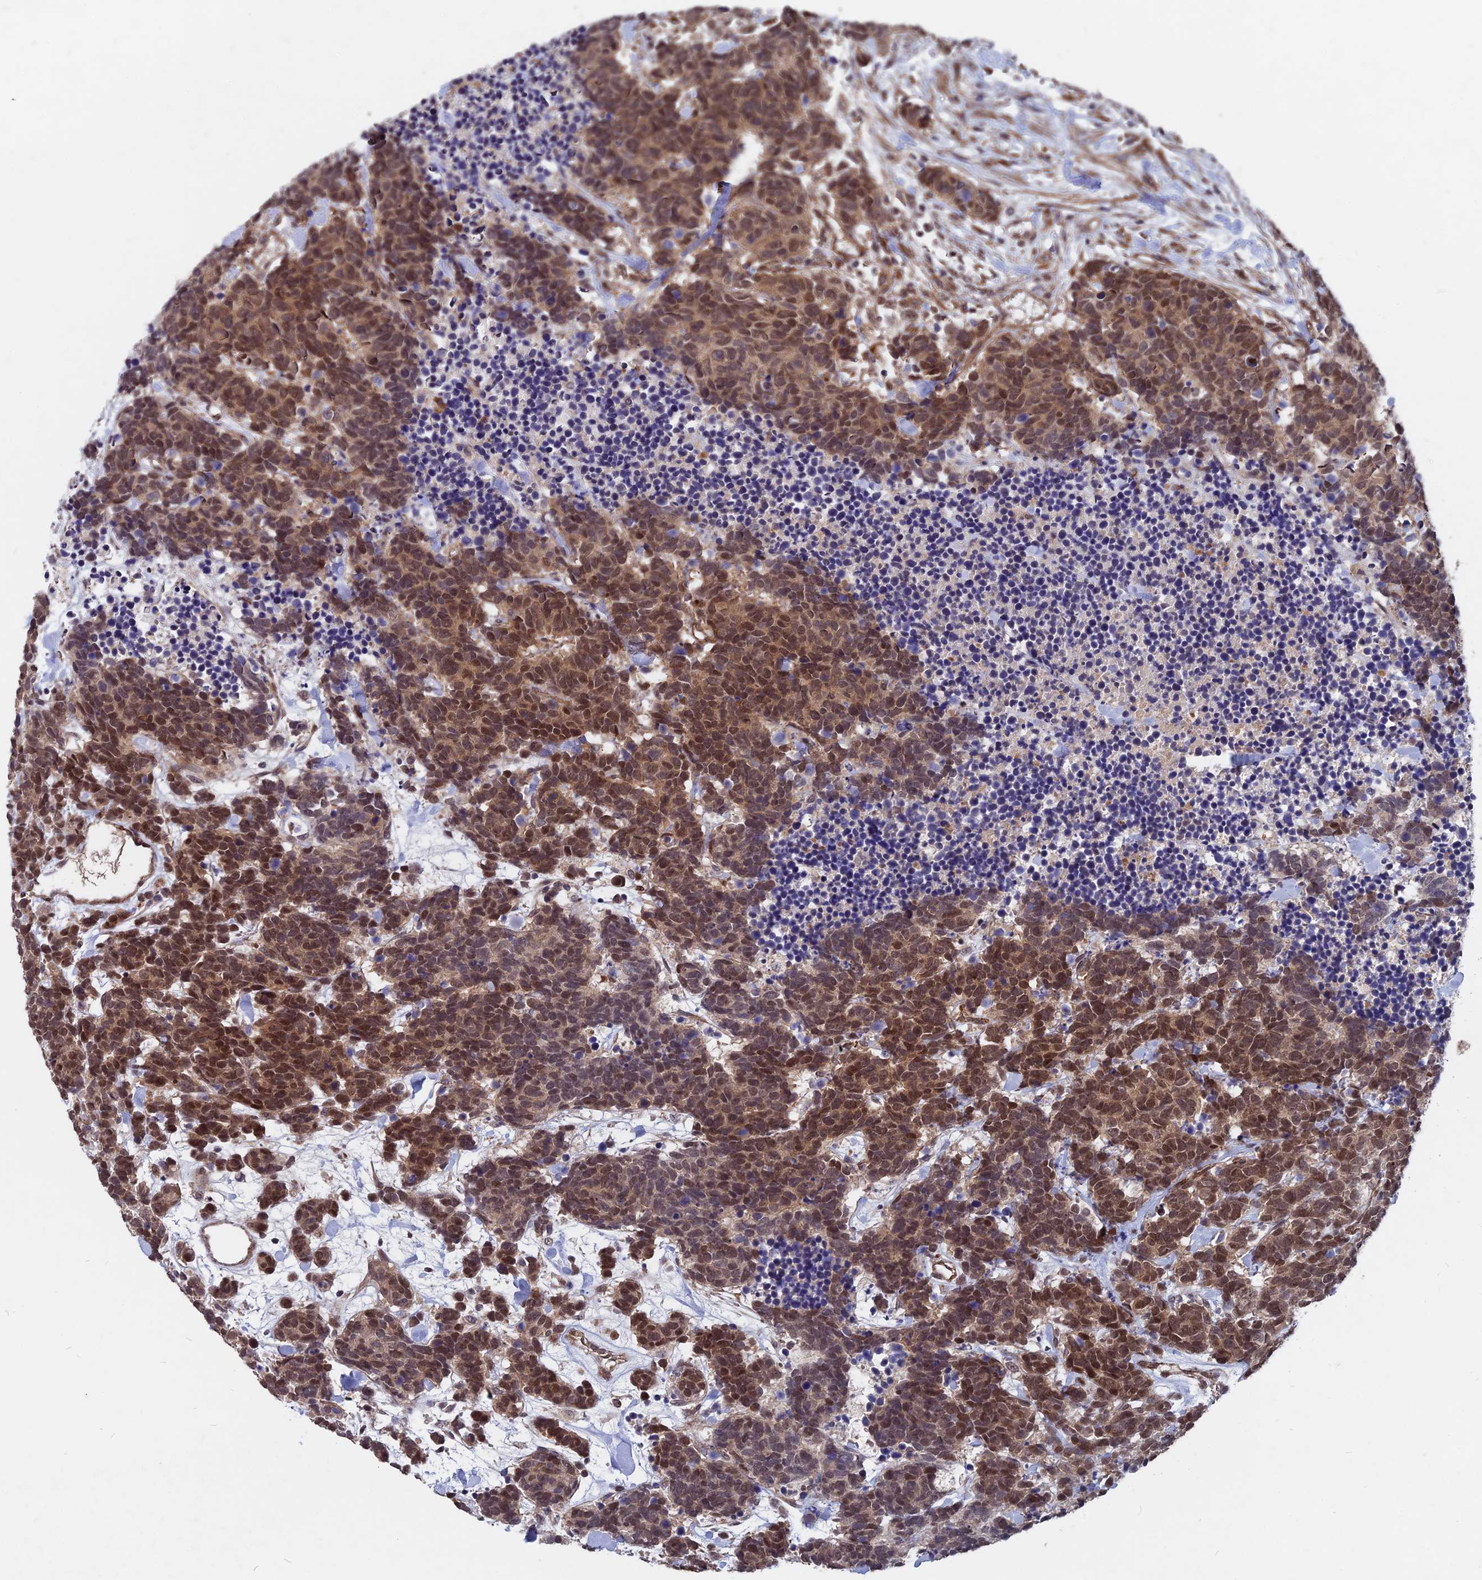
{"staining": {"intensity": "moderate", "quantity": ">75%", "location": "cytoplasmic/membranous,nuclear"}, "tissue": "carcinoid", "cell_type": "Tumor cells", "image_type": "cancer", "snomed": [{"axis": "morphology", "description": "Carcinoma, NOS"}, {"axis": "morphology", "description": "Carcinoid, malignant, NOS"}, {"axis": "topography", "description": "Prostate"}], "caption": "Carcinoid stained with a brown dye displays moderate cytoplasmic/membranous and nuclear positive staining in about >75% of tumor cells.", "gene": "NOSIP", "patient": {"sex": "male", "age": 57}}